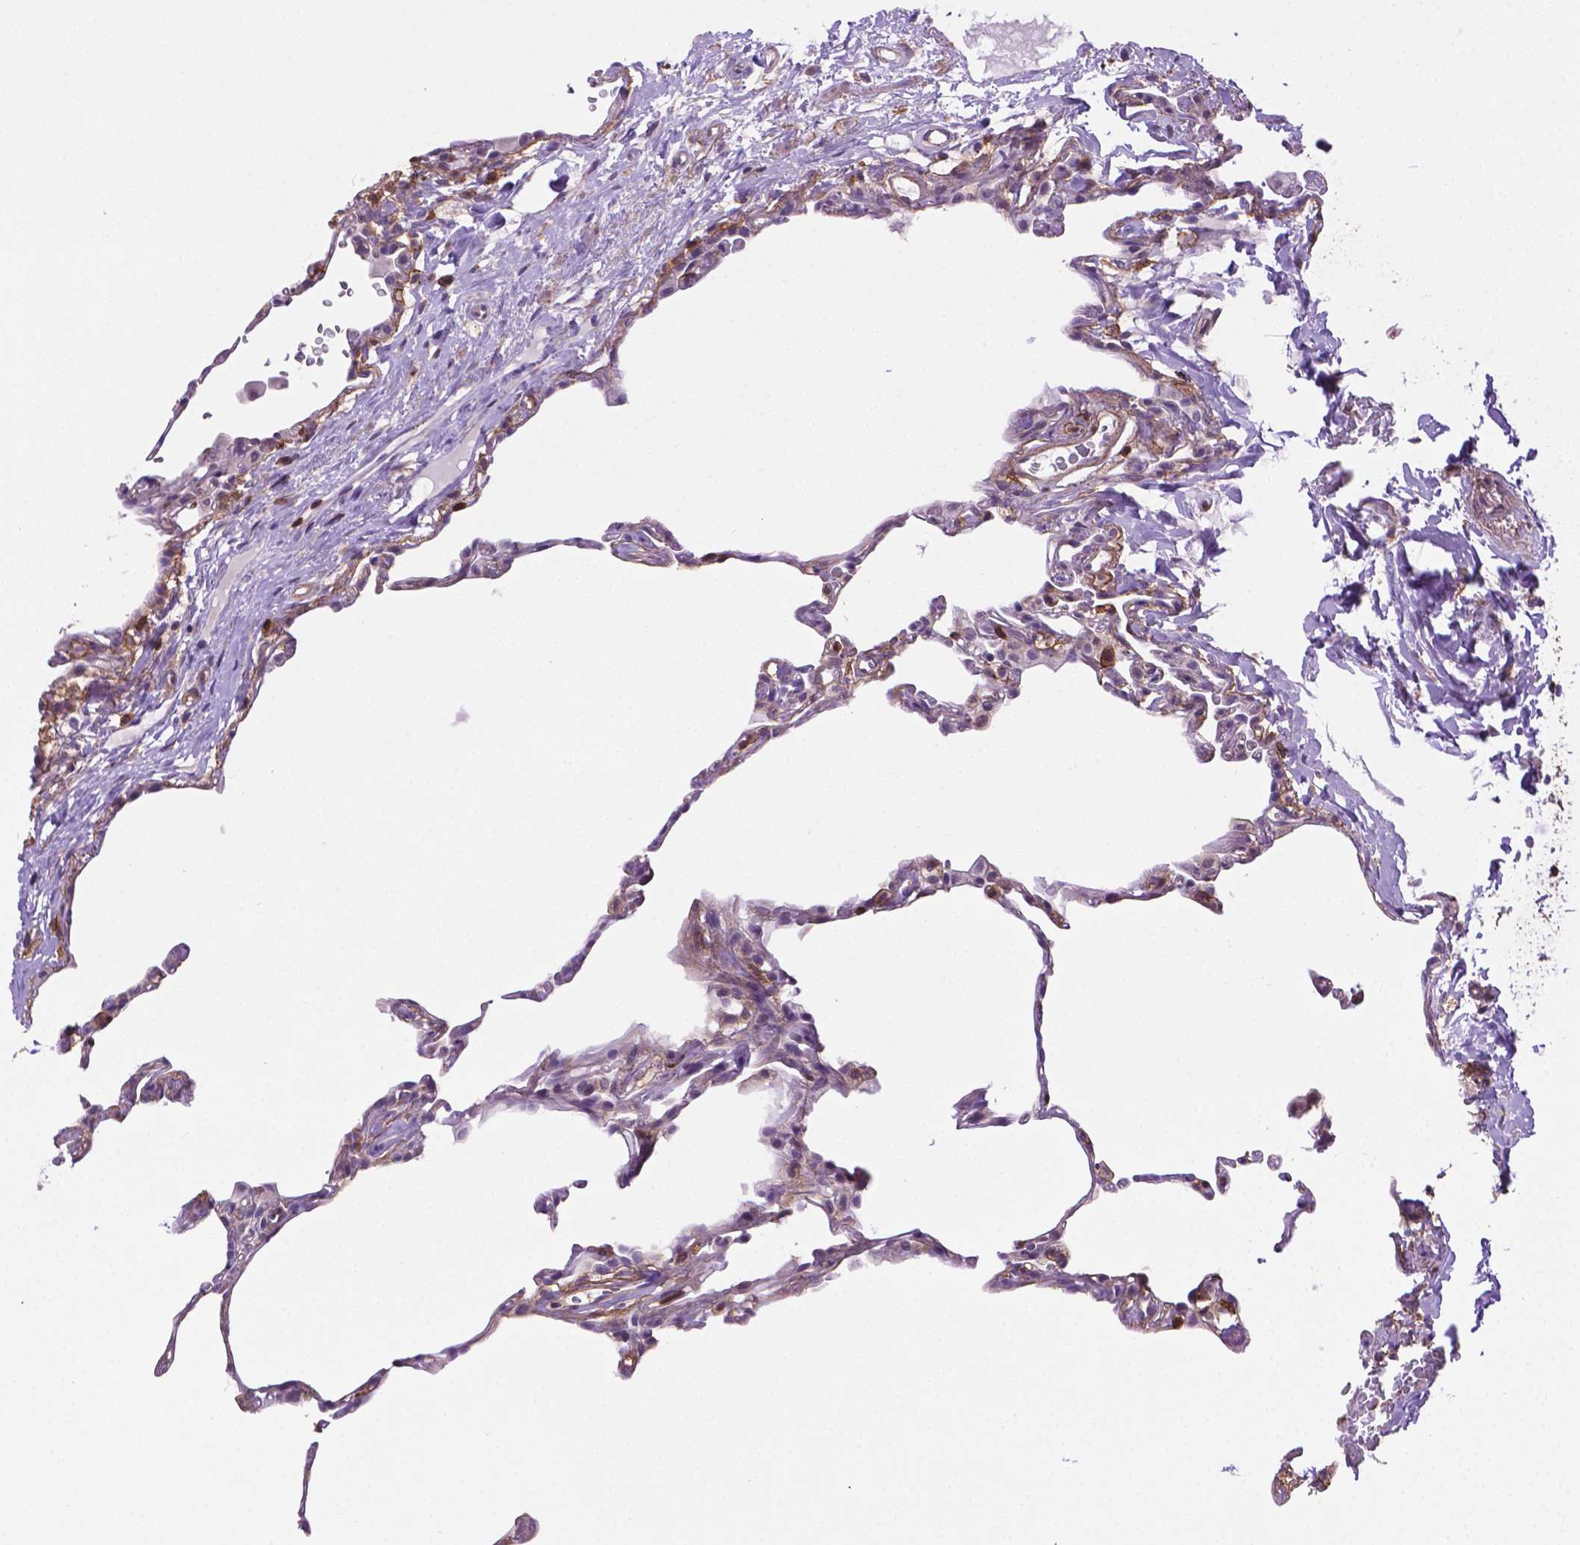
{"staining": {"intensity": "negative", "quantity": "none", "location": "none"}, "tissue": "lung", "cell_type": "Alveolar cells", "image_type": "normal", "snomed": [{"axis": "morphology", "description": "Normal tissue, NOS"}, {"axis": "topography", "description": "Lung"}], "caption": "Alveolar cells show no significant positivity in benign lung. Nuclei are stained in blue.", "gene": "ACAD10", "patient": {"sex": "female", "age": 57}}